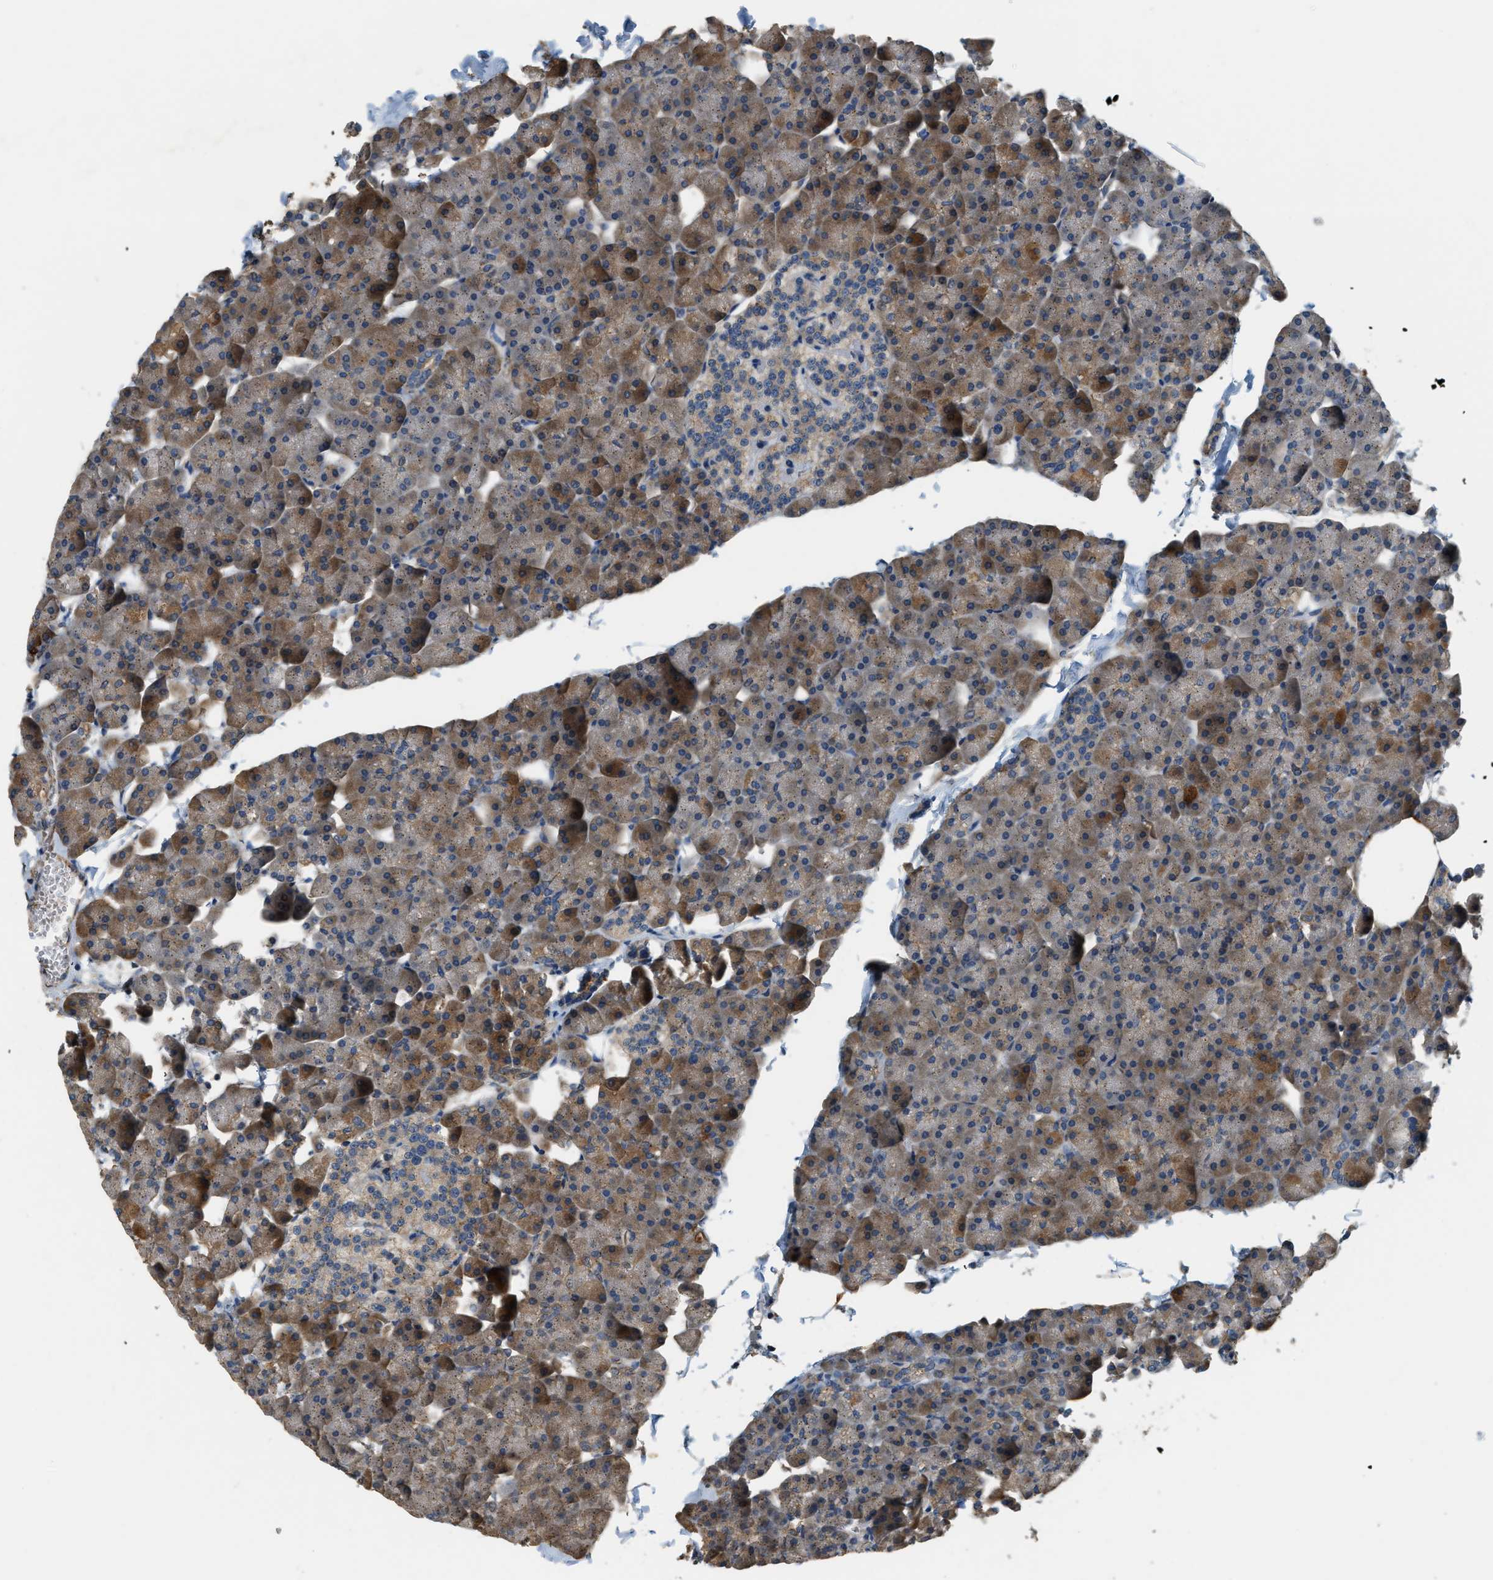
{"staining": {"intensity": "moderate", "quantity": ">75%", "location": "cytoplasmic/membranous"}, "tissue": "pancreas", "cell_type": "Exocrine glandular cells", "image_type": "normal", "snomed": [{"axis": "morphology", "description": "Normal tissue, NOS"}, {"axis": "topography", "description": "Pancreas"}], "caption": "This micrograph demonstrates benign pancreas stained with immunohistochemistry (IHC) to label a protein in brown. The cytoplasmic/membranous of exocrine glandular cells show moderate positivity for the protein. Nuclei are counter-stained blue.", "gene": "CFLAR", "patient": {"sex": "male", "age": 35}}